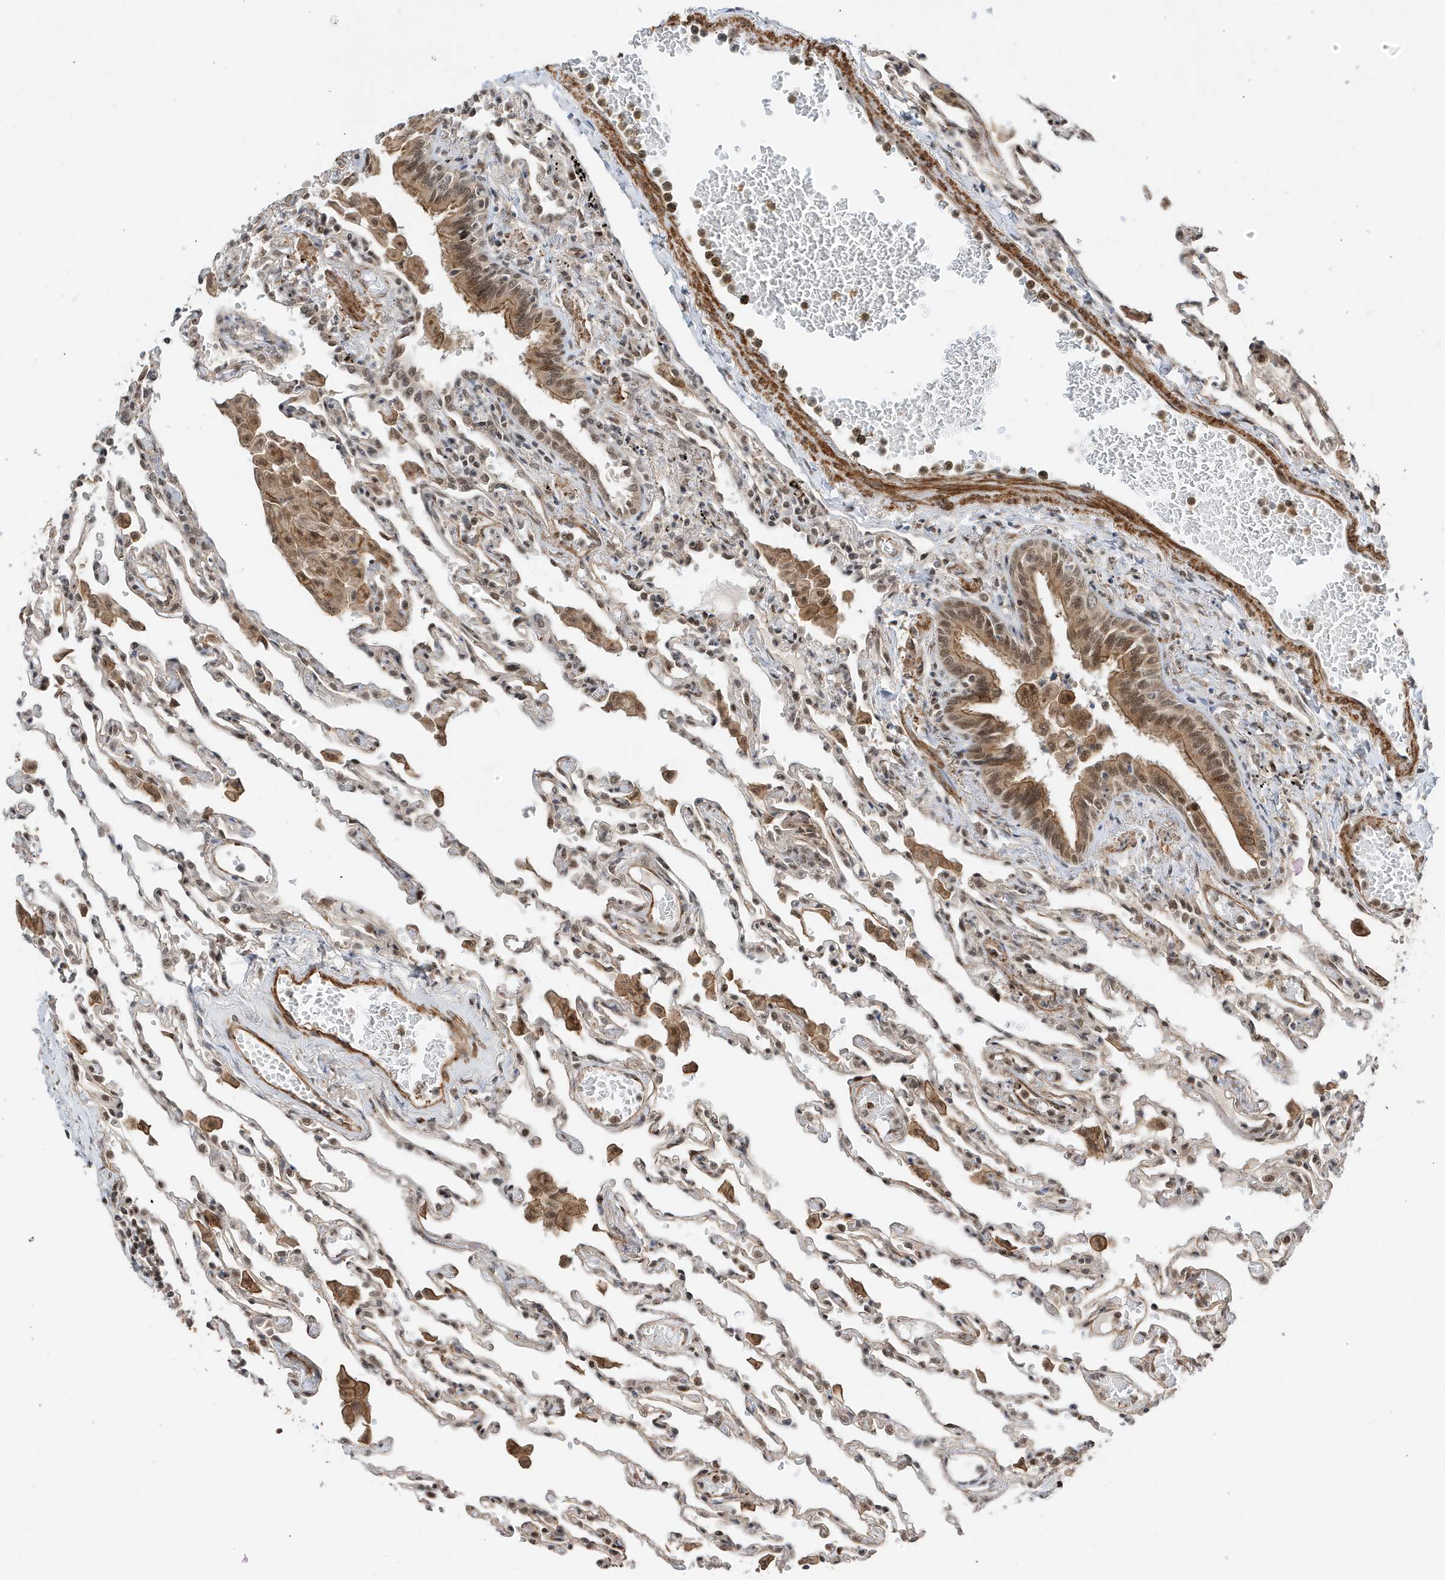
{"staining": {"intensity": "moderate", "quantity": "<25%", "location": "cytoplasmic/membranous,nuclear"}, "tissue": "lung", "cell_type": "Alveolar cells", "image_type": "normal", "snomed": [{"axis": "morphology", "description": "Normal tissue, NOS"}, {"axis": "topography", "description": "Bronchus"}, {"axis": "topography", "description": "Lung"}], "caption": "Human lung stained for a protein (brown) displays moderate cytoplasmic/membranous,nuclear positive staining in about <25% of alveolar cells.", "gene": "MAST3", "patient": {"sex": "female", "age": 49}}